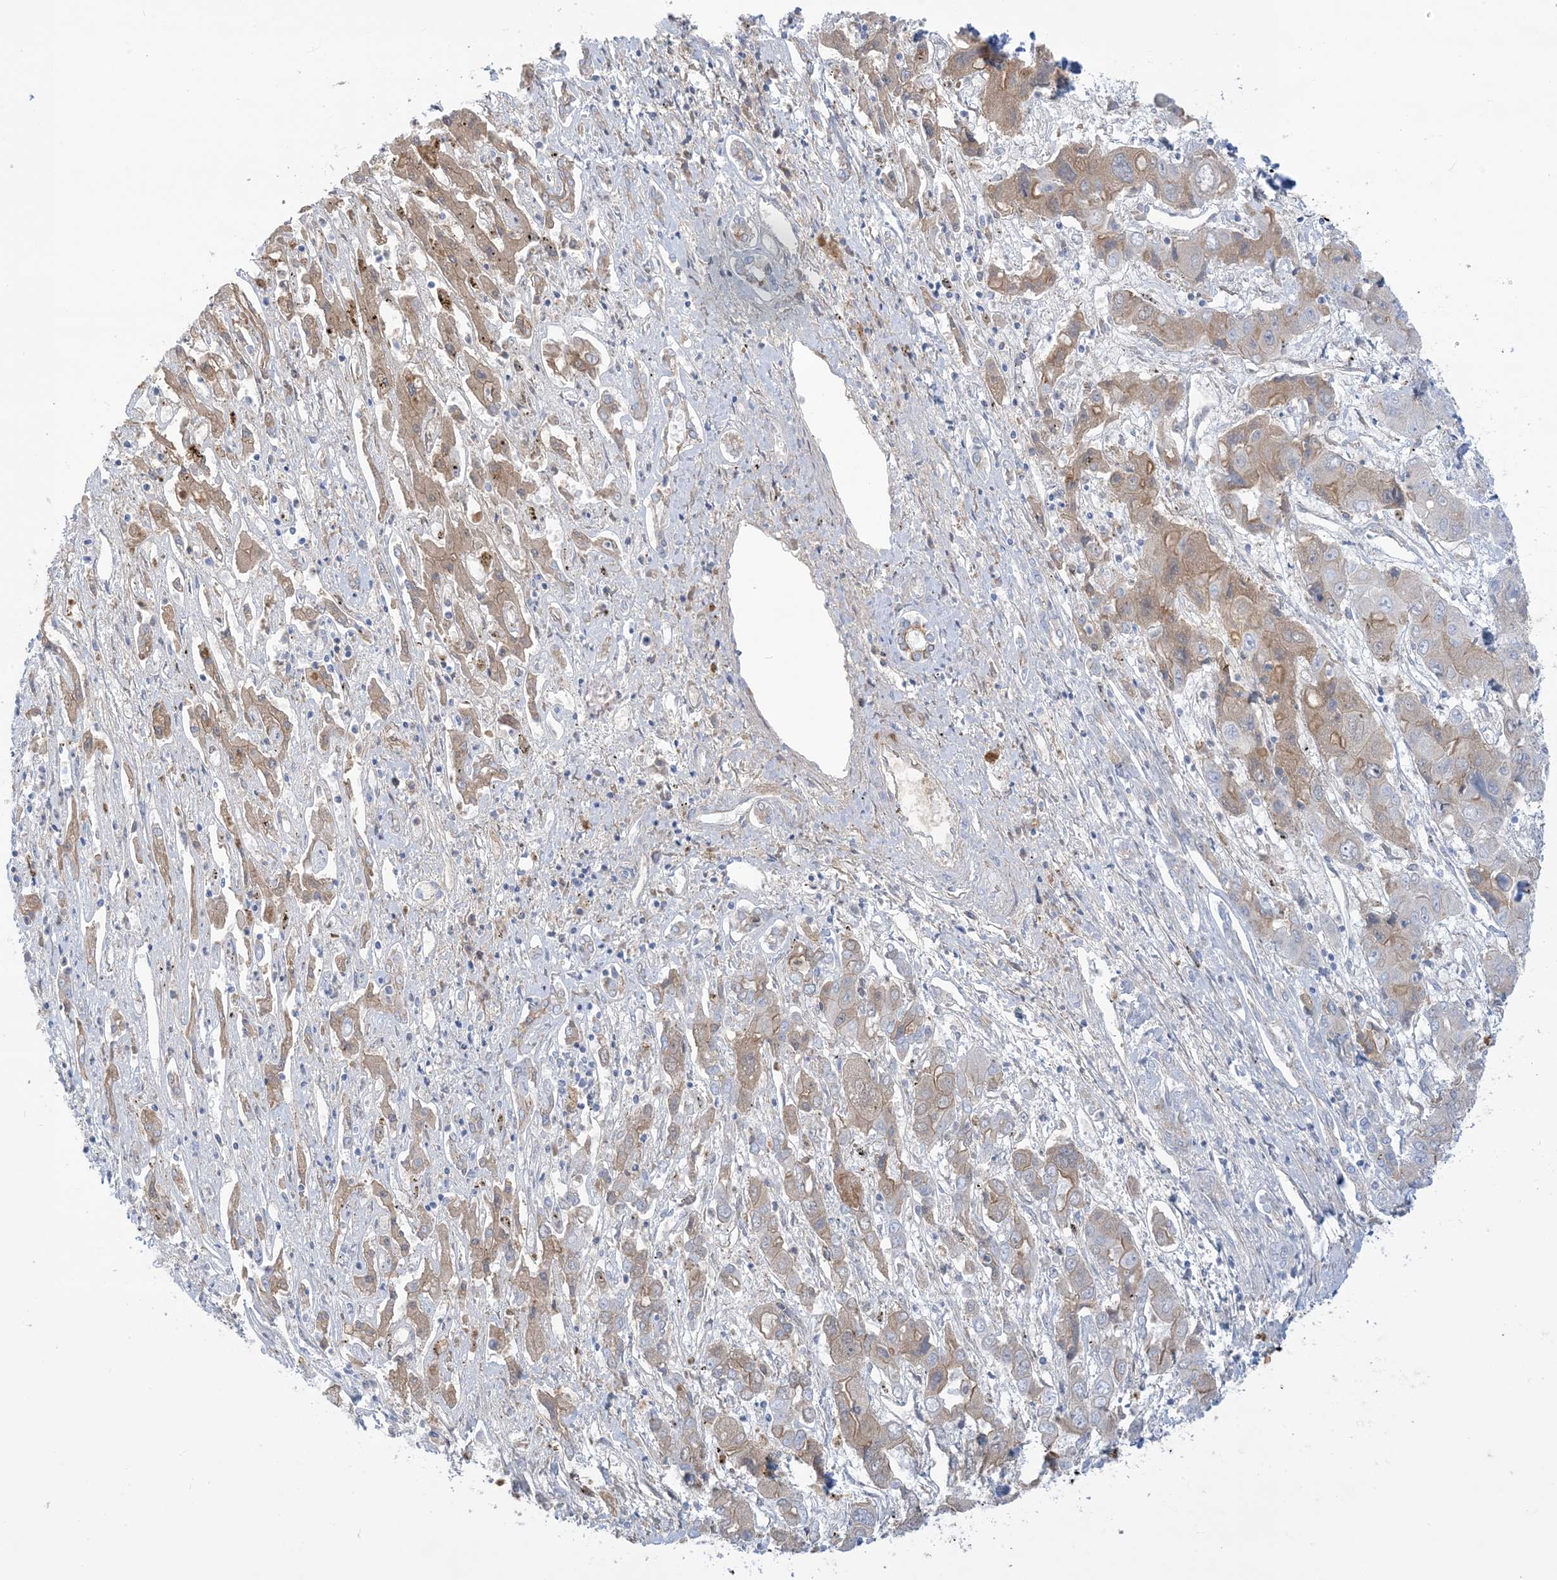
{"staining": {"intensity": "weak", "quantity": "25%-75%", "location": "cytoplasmic/membranous"}, "tissue": "liver cancer", "cell_type": "Tumor cells", "image_type": "cancer", "snomed": [{"axis": "morphology", "description": "Cholangiocarcinoma"}, {"axis": "topography", "description": "Liver"}], "caption": "The photomicrograph displays a brown stain indicating the presence of a protein in the cytoplasmic/membranous of tumor cells in cholangiocarcinoma (liver).", "gene": "ATP11C", "patient": {"sex": "male", "age": 67}}